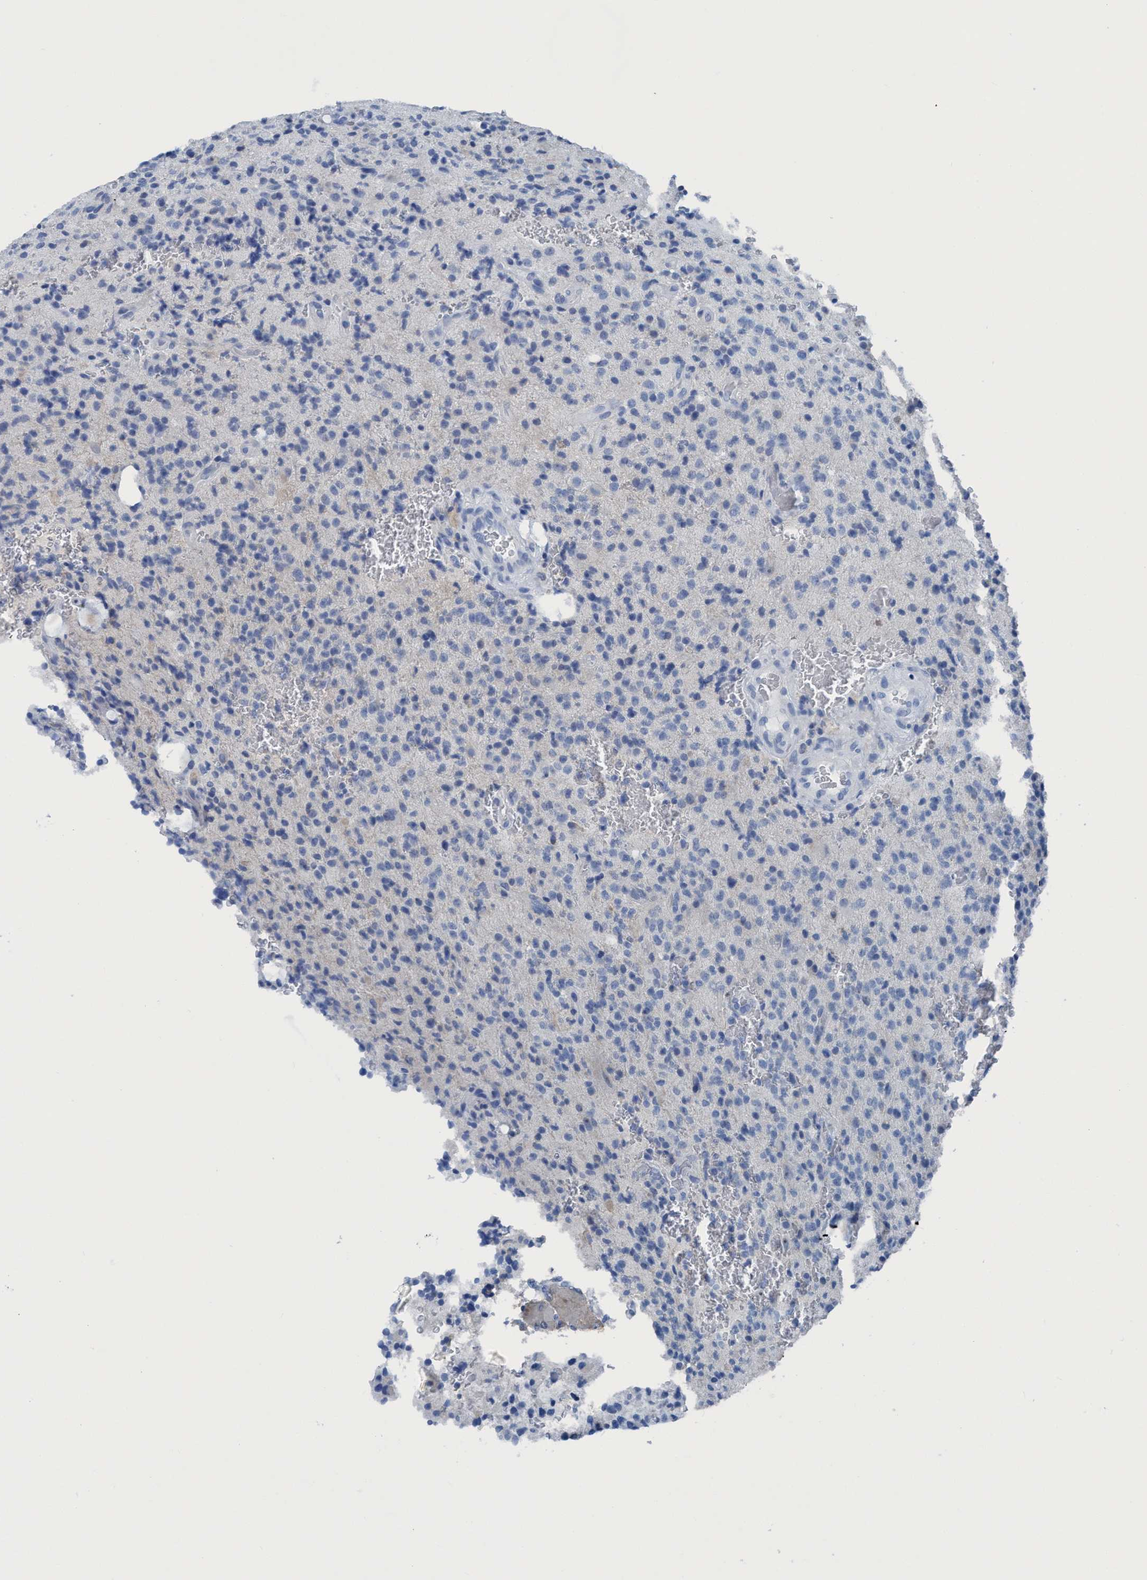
{"staining": {"intensity": "negative", "quantity": "none", "location": "none"}, "tissue": "glioma", "cell_type": "Tumor cells", "image_type": "cancer", "snomed": [{"axis": "morphology", "description": "Glioma, malignant, High grade"}, {"axis": "topography", "description": "Brain"}], "caption": "Tumor cells are negative for protein expression in human malignant glioma (high-grade). (Stains: DAB (3,3'-diaminobenzidine) IHC with hematoxylin counter stain, Microscopy: brightfield microscopy at high magnification).", "gene": "DNAI1", "patient": {"sex": "male", "age": 34}}